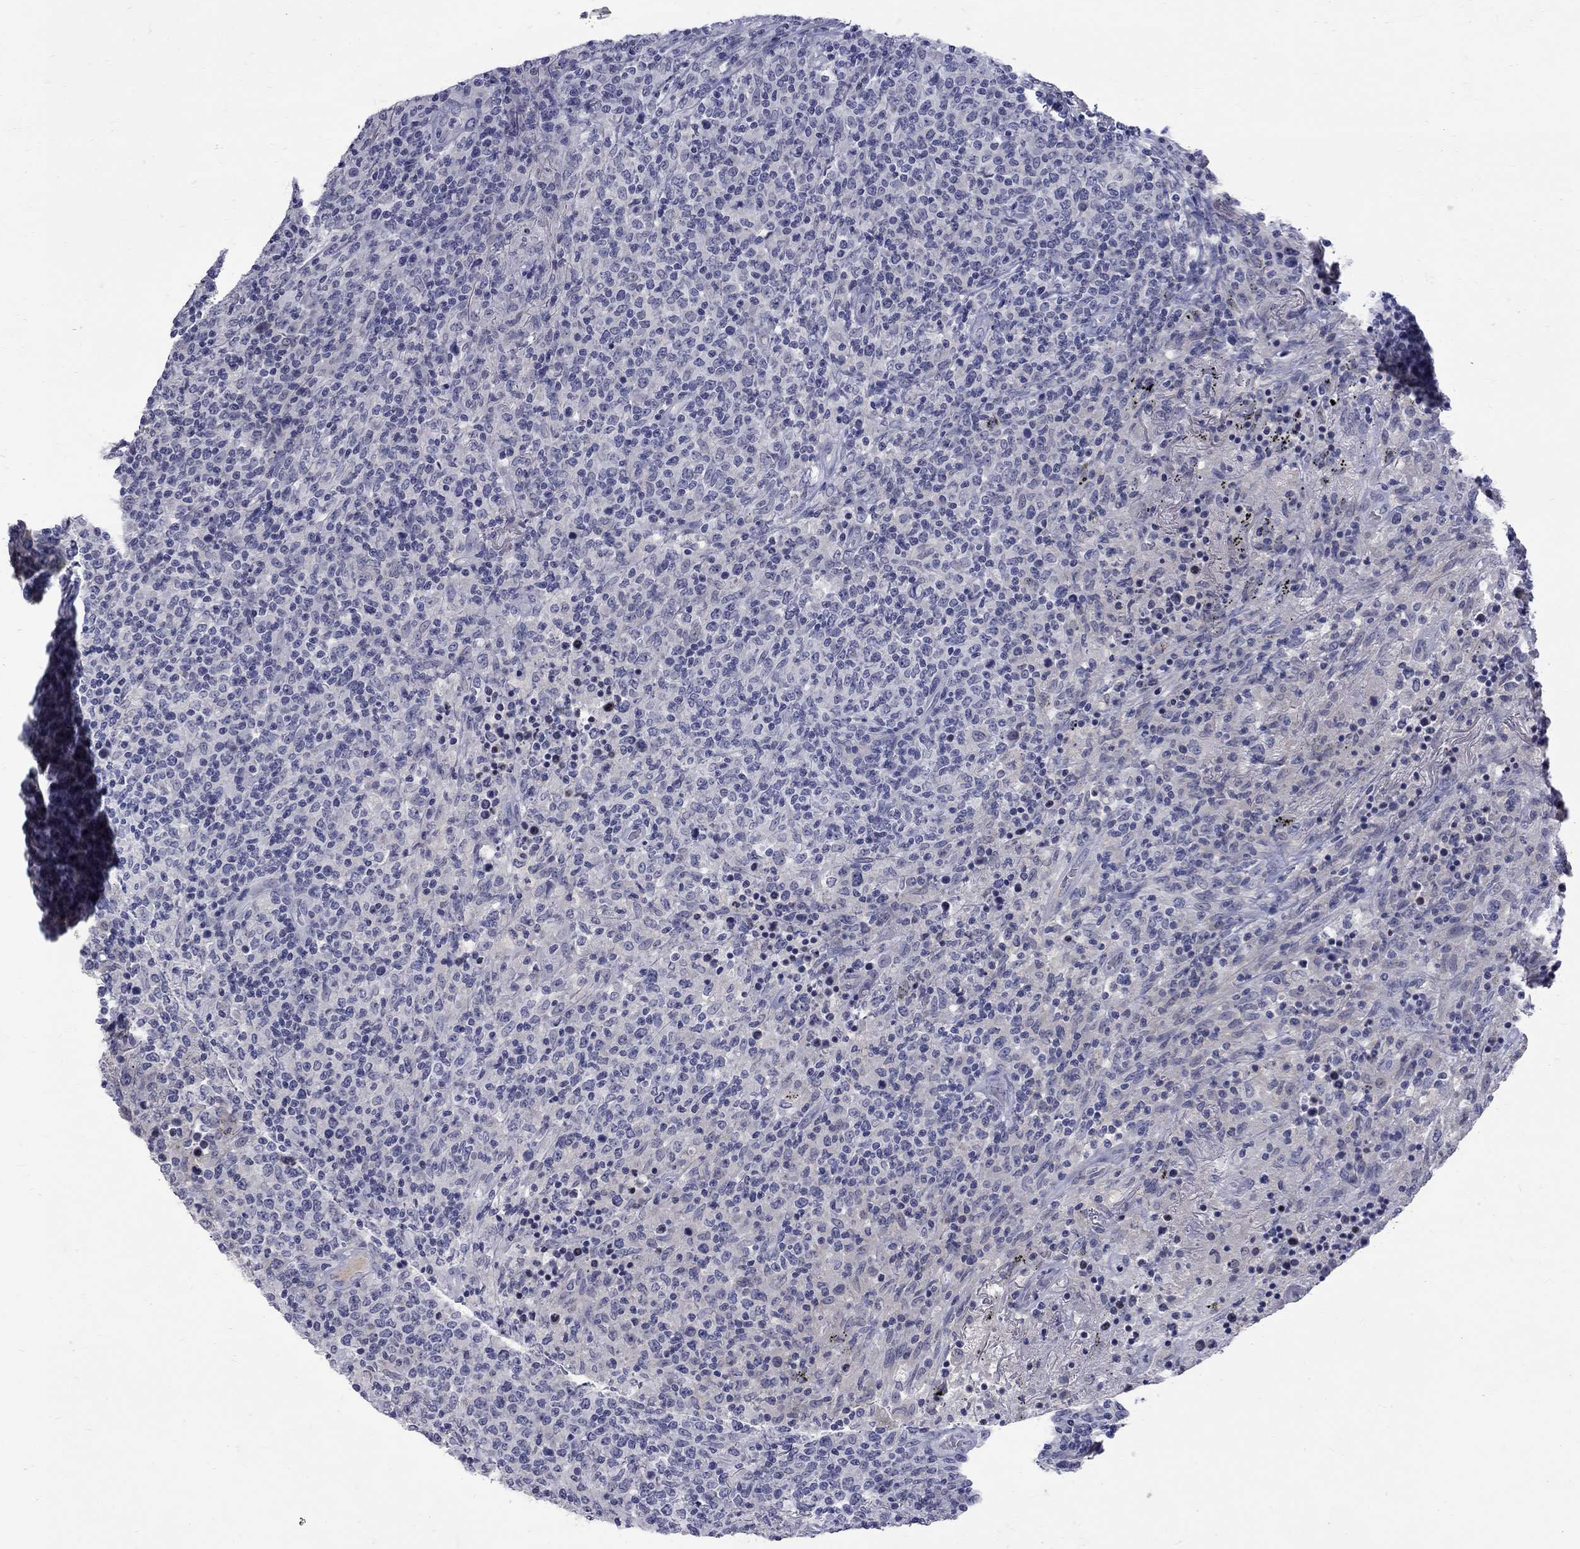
{"staining": {"intensity": "negative", "quantity": "none", "location": "none"}, "tissue": "lymphoma", "cell_type": "Tumor cells", "image_type": "cancer", "snomed": [{"axis": "morphology", "description": "Malignant lymphoma, non-Hodgkin's type, High grade"}, {"axis": "topography", "description": "Lung"}], "caption": "High power microscopy photomicrograph of an immunohistochemistry micrograph of lymphoma, revealing no significant staining in tumor cells.", "gene": "CTNND2", "patient": {"sex": "male", "age": 79}}